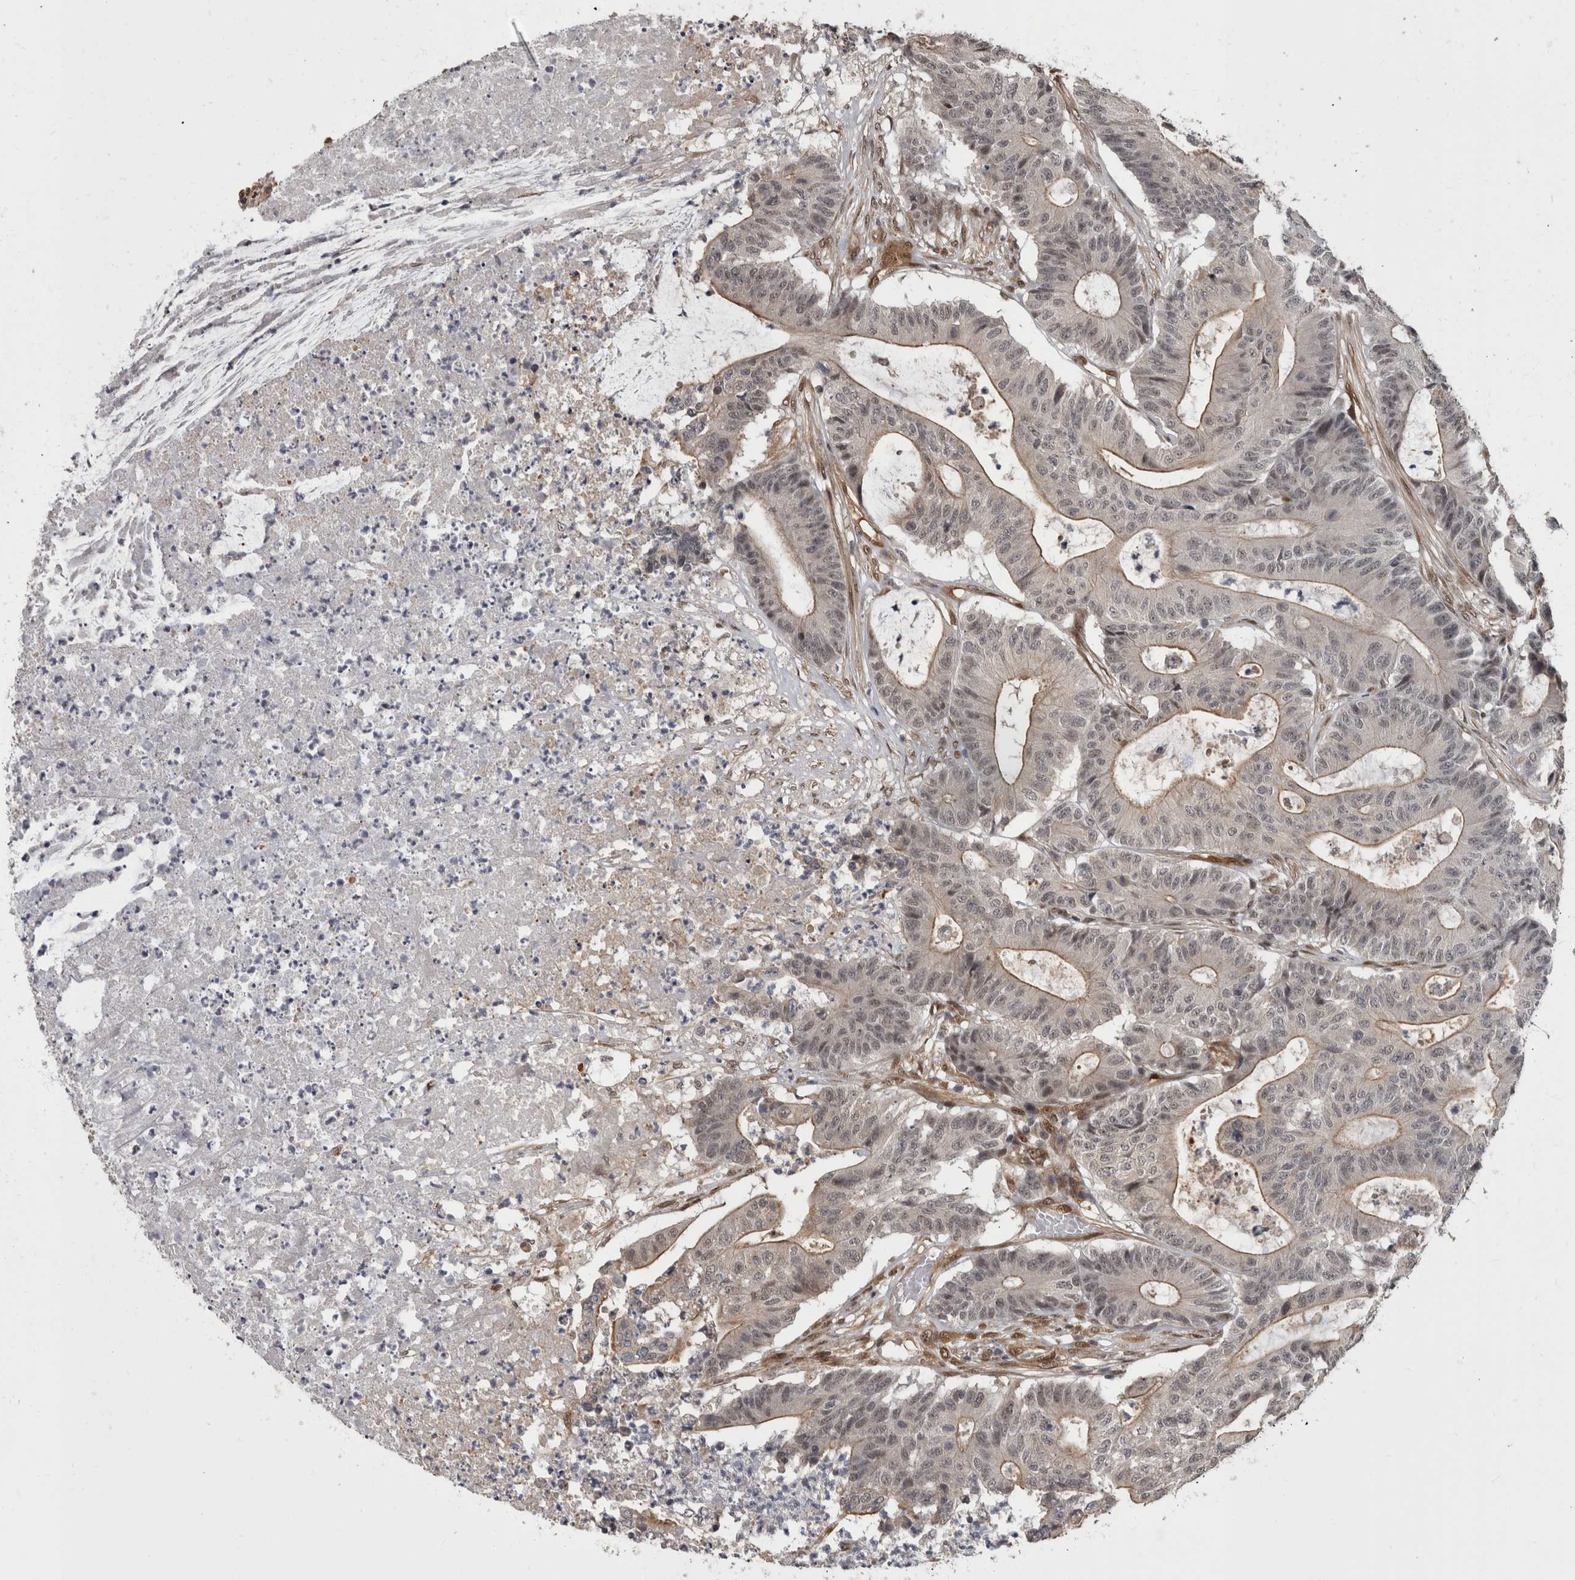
{"staining": {"intensity": "weak", "quantity": "<25%", "location": "nuclear"}, "tissue": "colorectal cancer", "cell_type": "Tumor cells", "image_type": "cancer", "snomed": [{"axis": "morphology", "description": "Adenocarcinoma, NOS"}, {"axis": "topography", "description": "Colon"}], "caption": "IHC photomicrograph of colorectal cancer (adenocarcinoma) stained for a protein (brown), which reveals no expression in tumor cells.", "gene": "AKT3", "patient": {"sex": "female", "age": 84}}